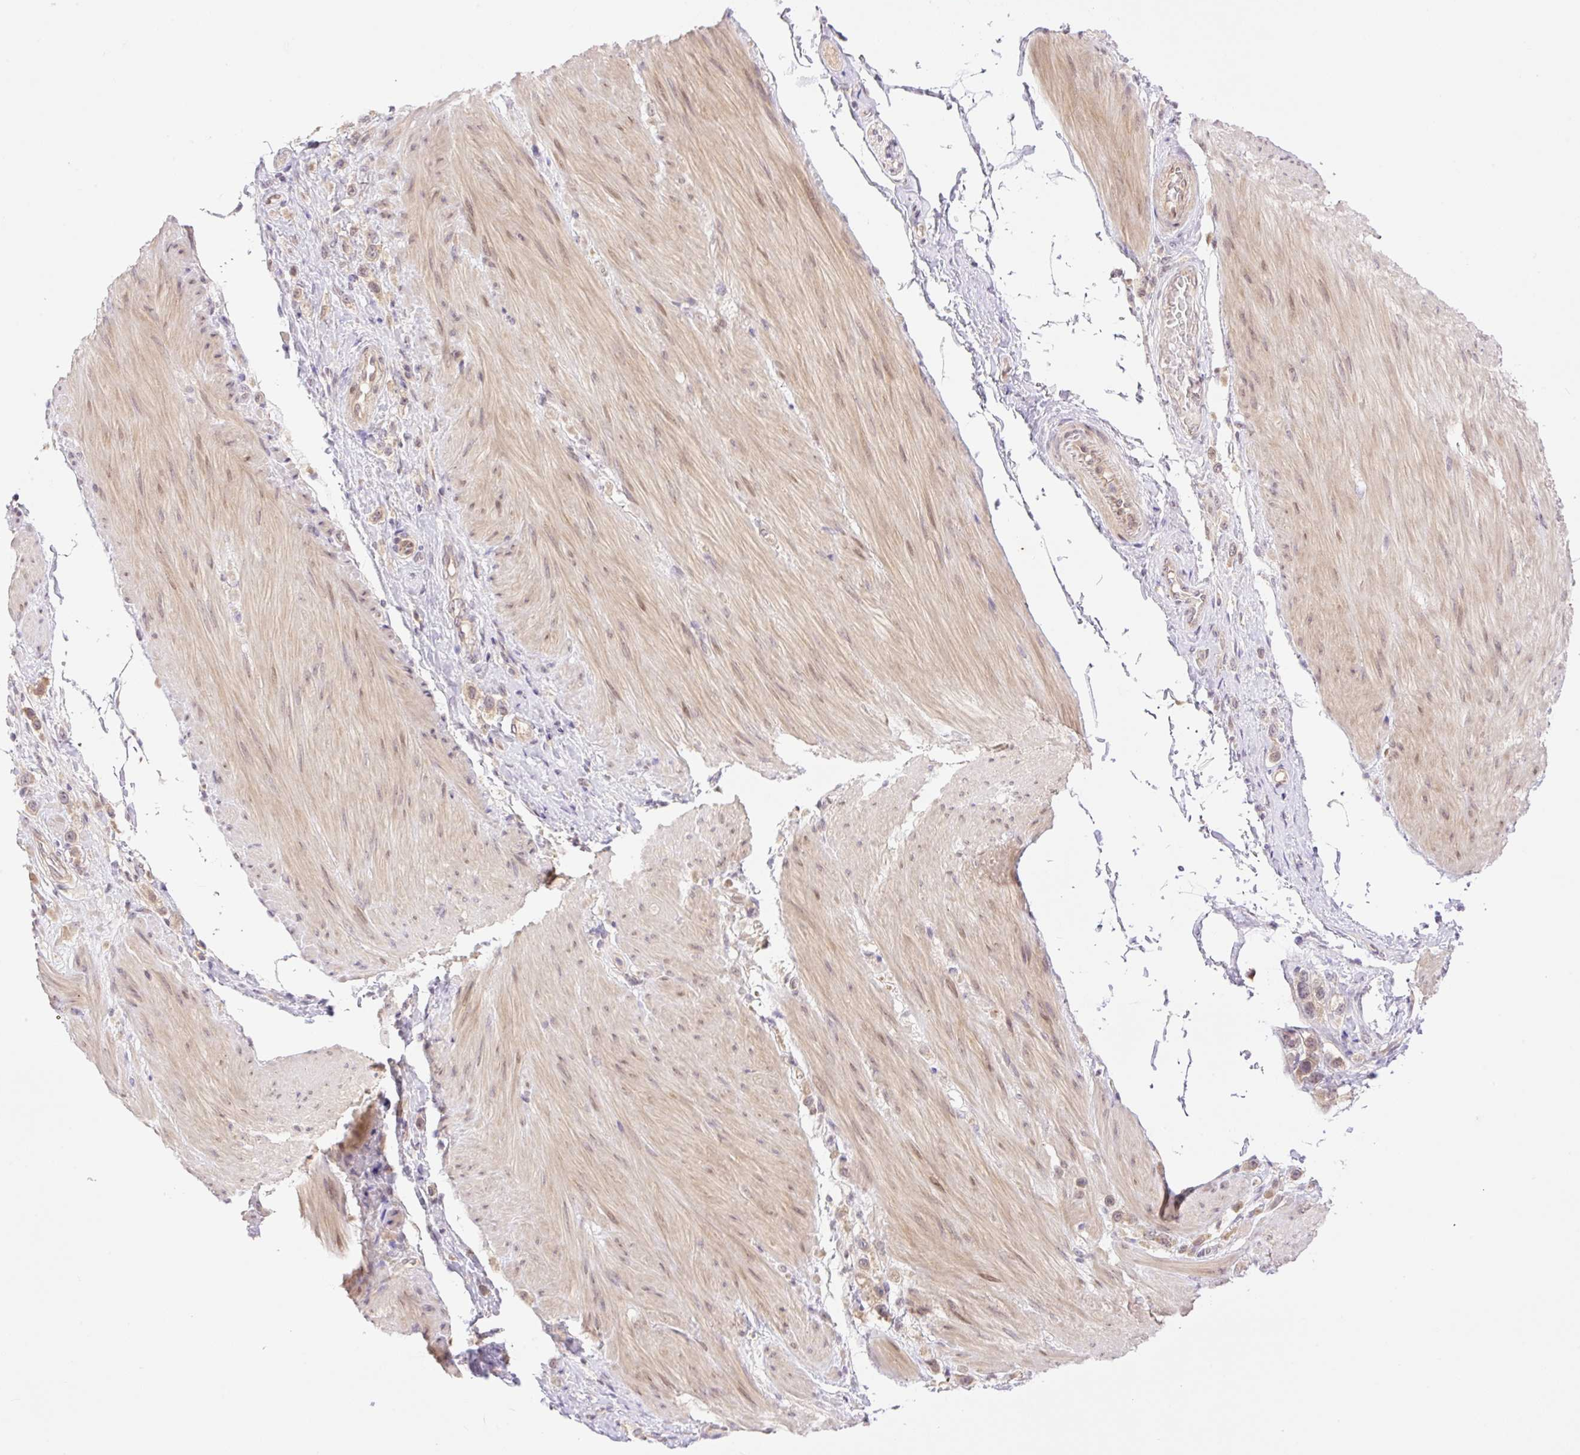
{"staining": {"intensity": "weak", "quantity": ">75%", "location": "cytoplasmic/membranous,nuclear"}, "tissue": "stomach cancer", "cell_type": "Tumor cells", "image_type": "cancer", "snomed": [{"axis": "morphology", "description": "Adenocarcinoma, NOS"}, {"axis": "topography", "description": "Stomach"}], "caption": "This is an image of IHC staining of stomach adenocarcinoma, which shows weak staining in the cytoplasmic/membranous and nuclear of tumor cells.", "gene": "VPS25", "patient": {"sex": "female", "age": 65}}